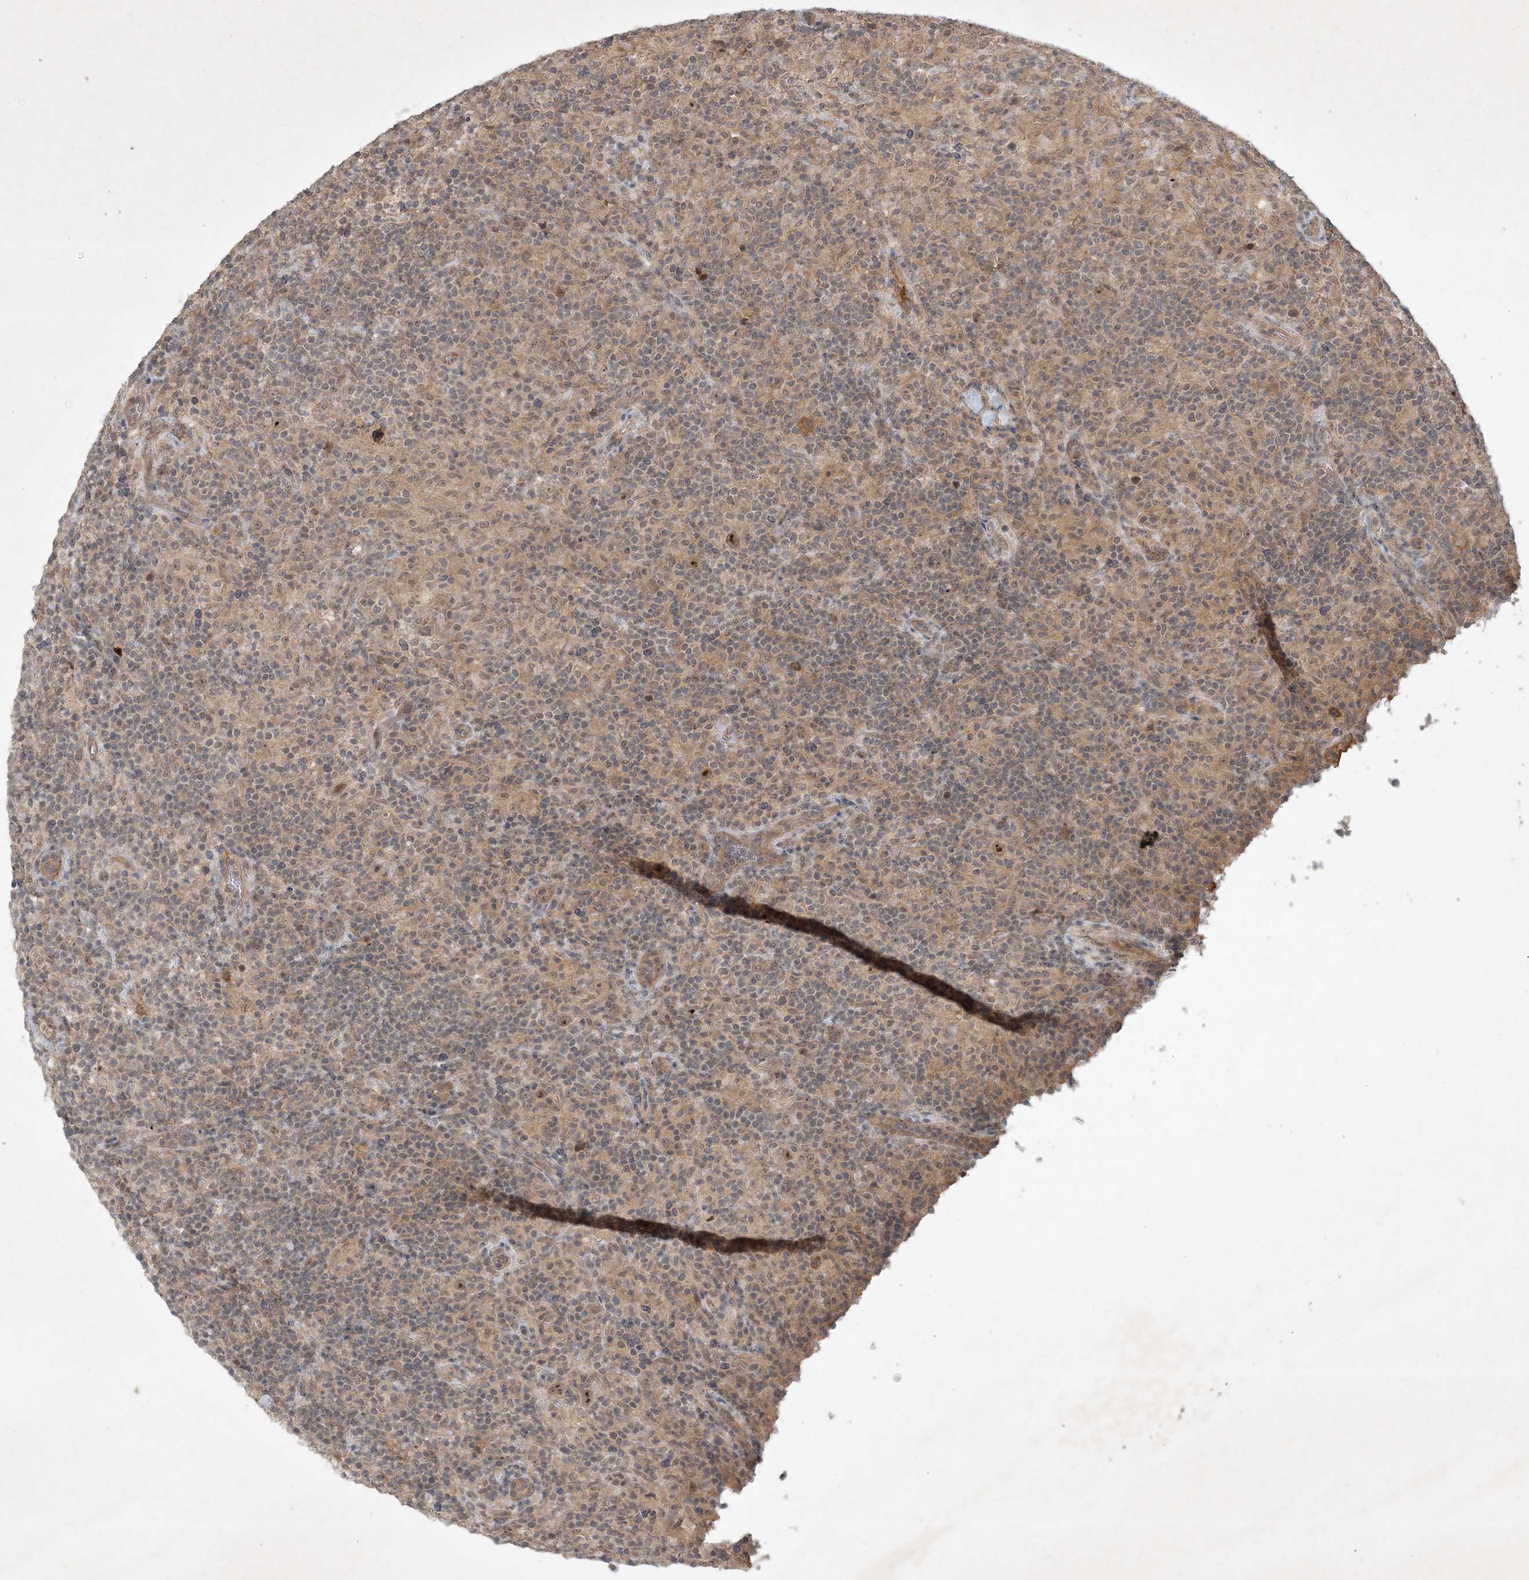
{"staining": {"intensity": "moderate", "quantity": ">75%", "location": "nuclear"}, "tissue": "lymphoma", "cell_type": "Tumor cells", "image_type": "cancer", "snomed": [{"axis": "morphology", "description": "Hodgkin's disease, NOS"}, {"axis": "topography", "description": "Lymph node"}], "caption": "This is an image of immunohistochemistry (IHC) staining of lymphoma, which shows moderate positivity in the nuclear of tumor cells.", "gene": "ZCCHC4", "patient": {"sex": "male", "age": 70}}